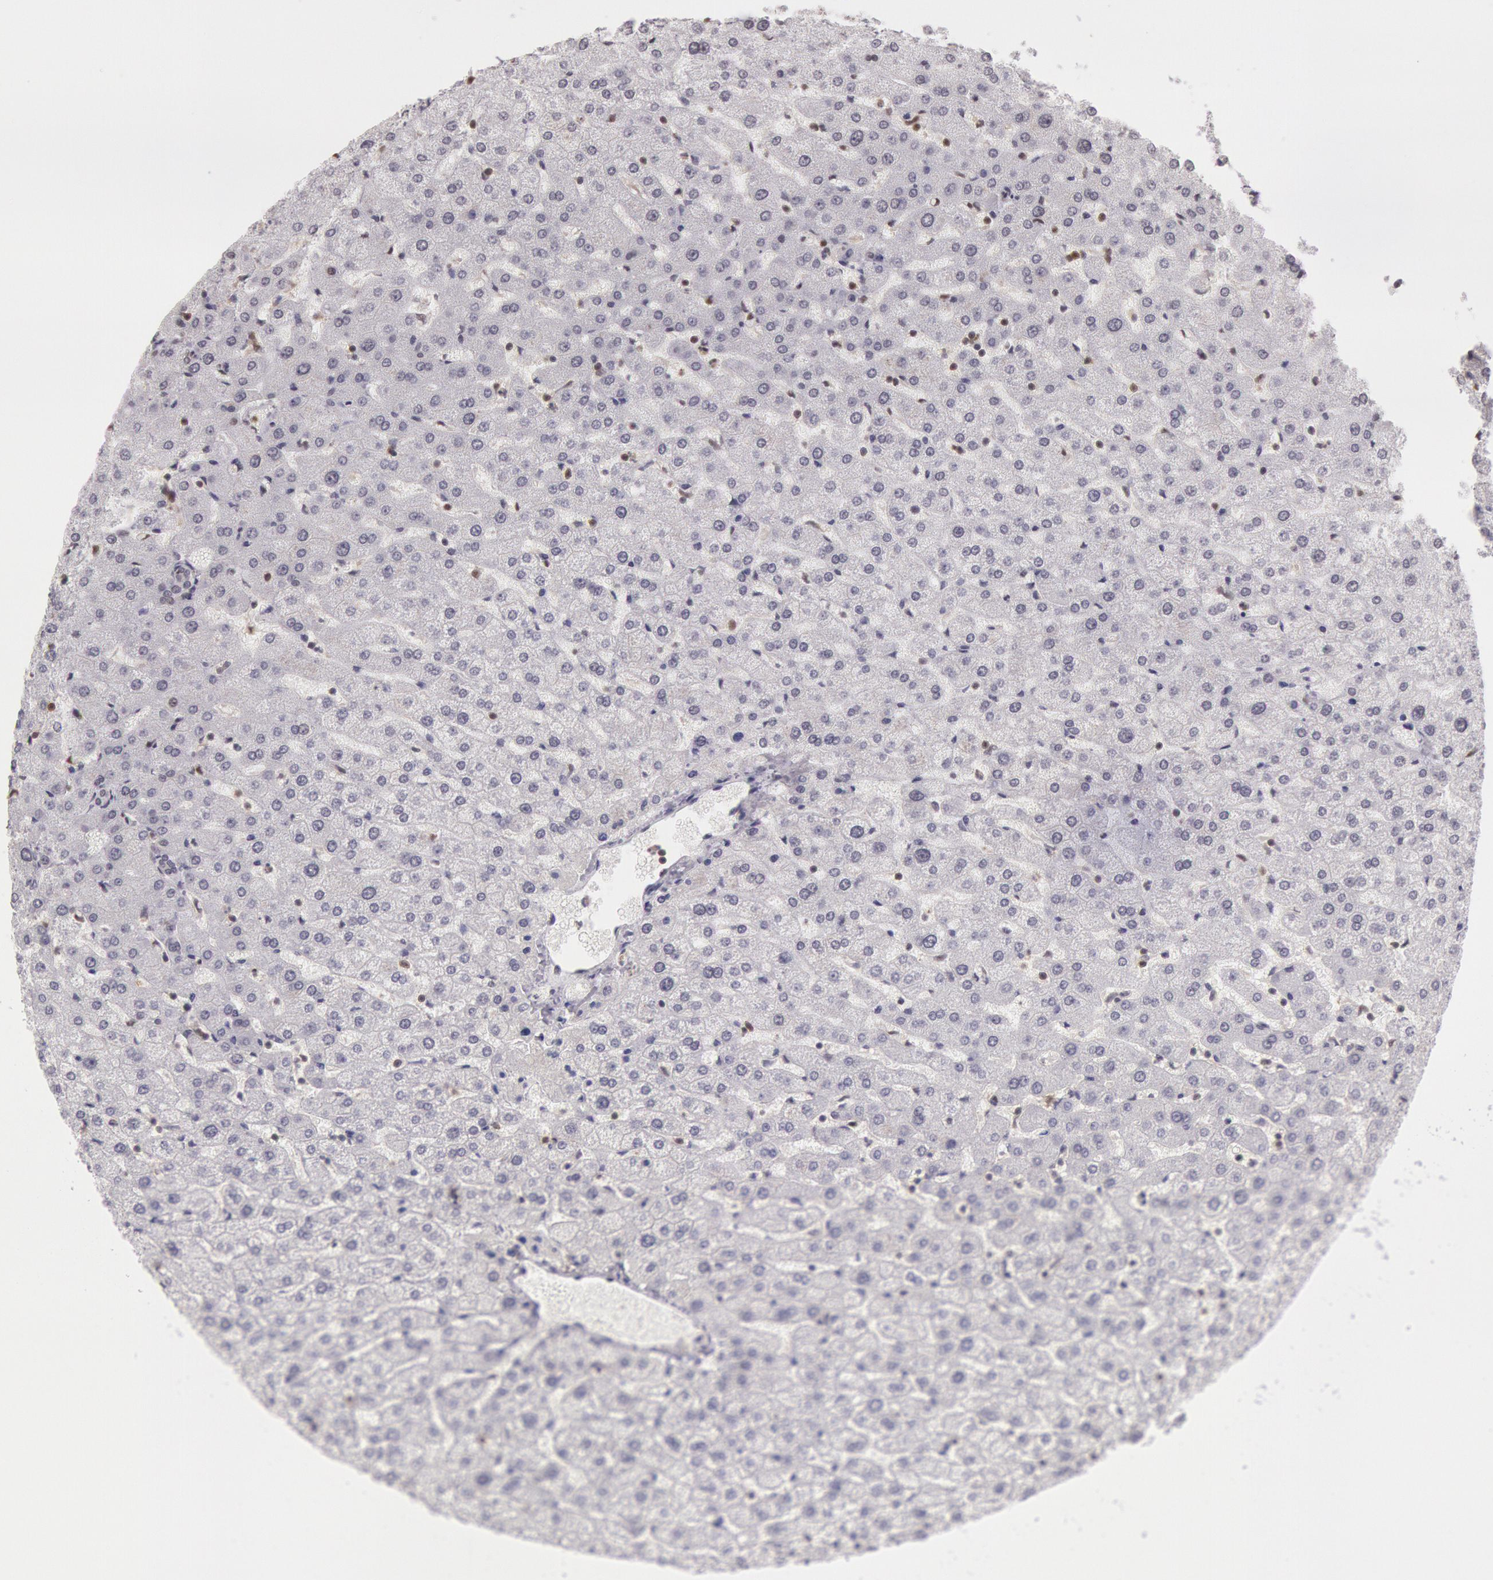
{"staining": {"intensity": "negative", "quantity": "none", "location": "none"}, "tissue": "liver", "cell_type": "Hepatocytes", "image_type": "normal", "snomed": [{"axis": "morphology", "description": "Normal tissue, NOS"}, {"axis": "morphology", "description": "Fibrosis, NOS"}, {"axis": "topography", "description": "Liver"}], "caption": "IHC of normal liver reveals no expression in hepatocytes. (DAB (3,3'-diaminobenzidine) immunohistochemistry (IHC), high magnification).", "gene": "ESS2", "patient": {"sex": "female", "age": 29}}